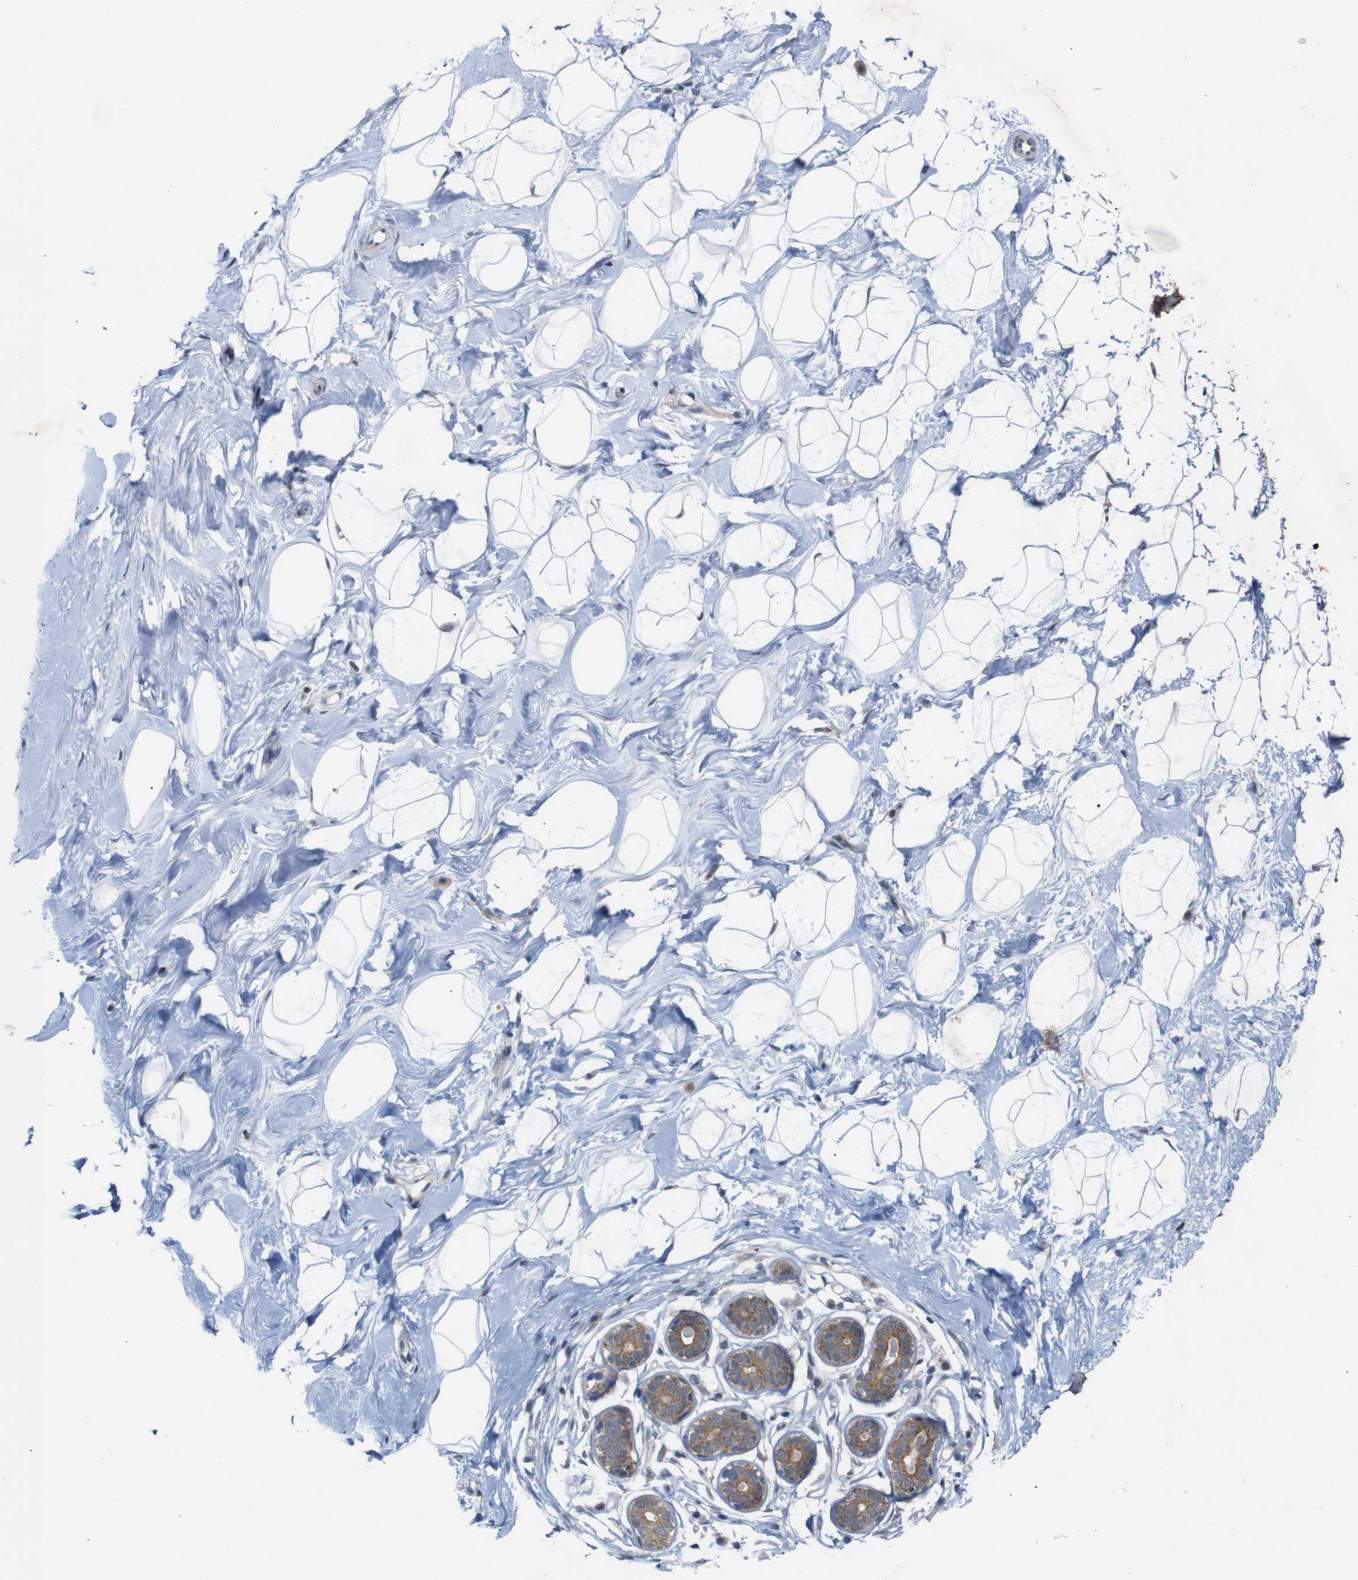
{"staining": {"intensity": "negative", "quantity": "none", "location": "none"}, "tissue": "breast", "cell_type": "Adipocytes", "image_type": "normal", "snomed": [{"axis": "morphology", "description": "Normal tissue, NOS"}, {"axis": "topography", "description": "Breast"}], "caption": "This is a micrograph of IHC staining of benign breast, which shows no expression in adipocytes.", "gene": "ATP7B", "patient": {"sex": "female", "age": 23}}